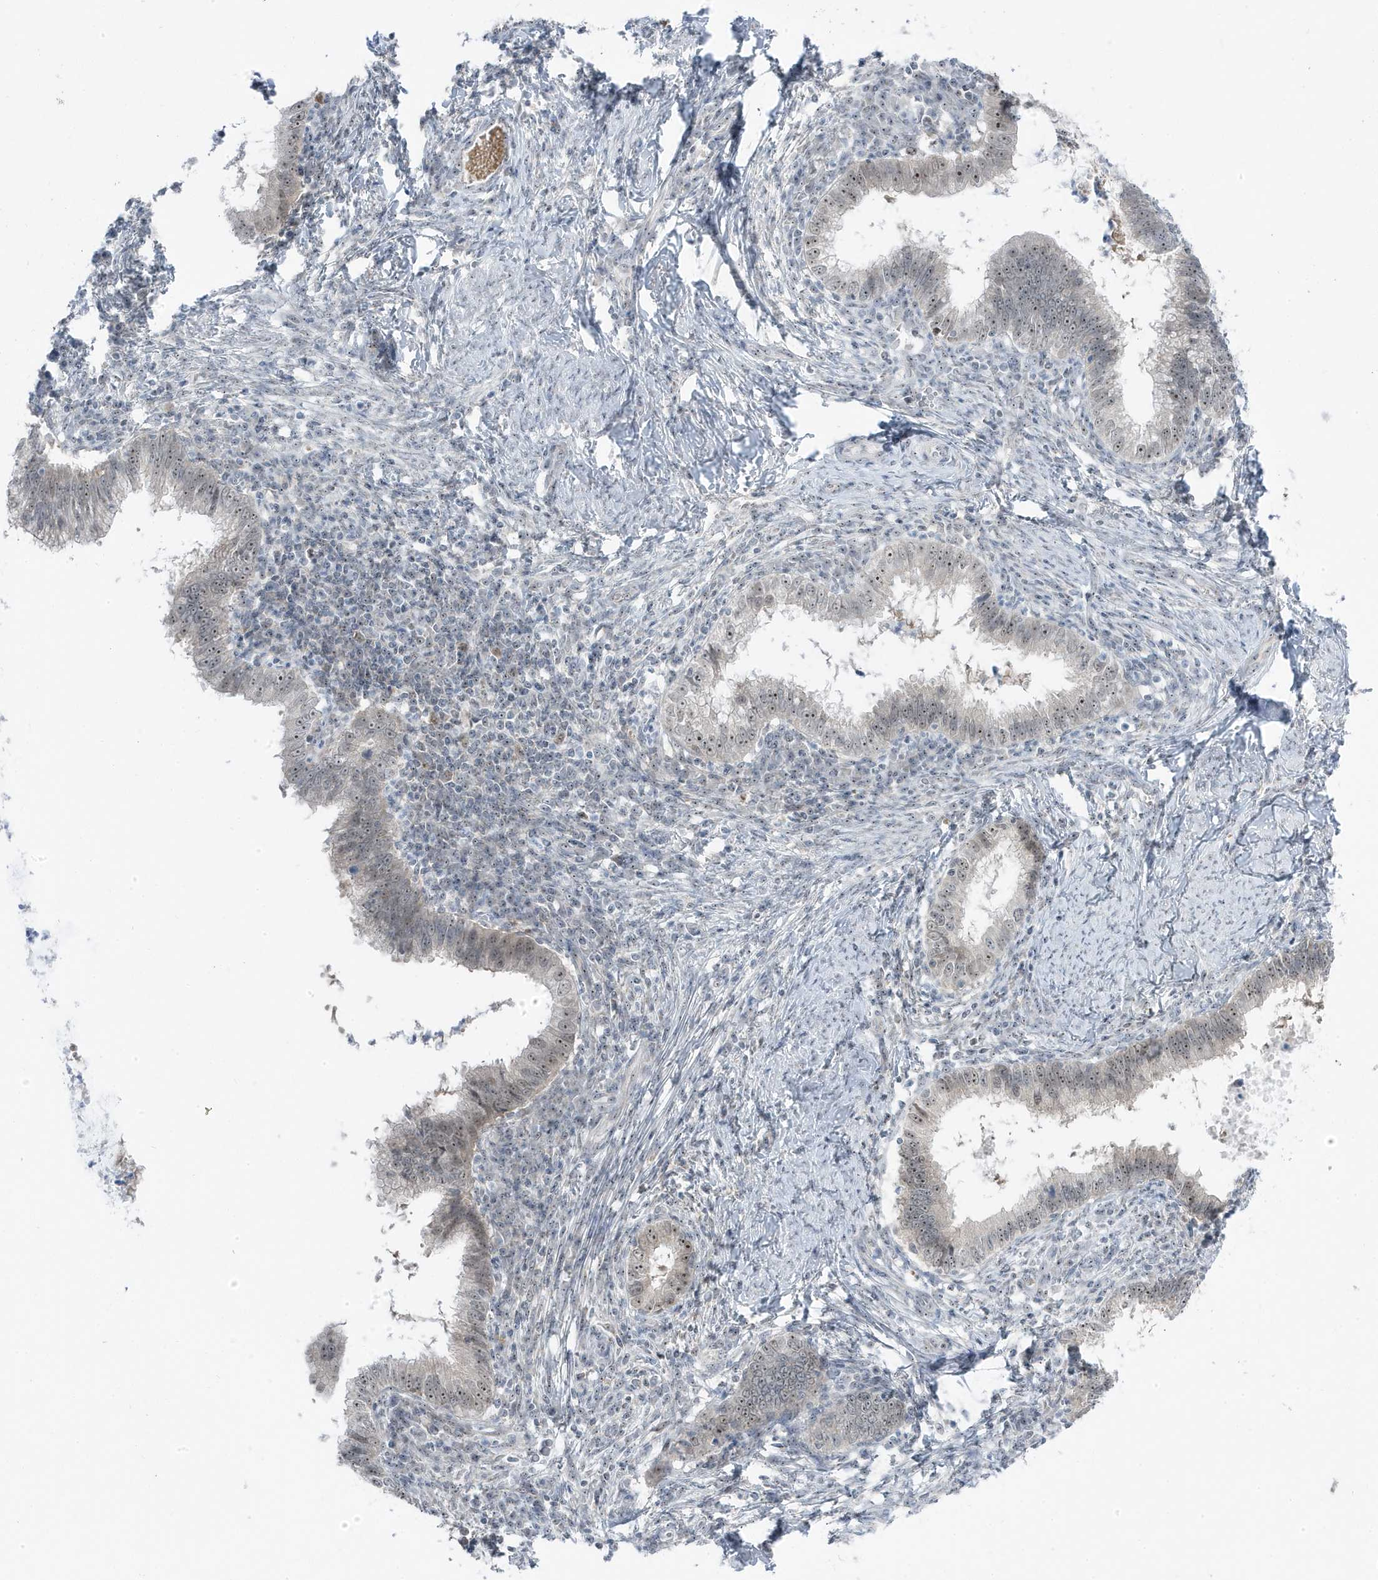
{"staining": {"intensity": "moderate", "quantity": "25%-75%", "location": "nuclear"}, "tissue": "cervical cancer", "cell_type": "Tumor cells", "image_type": "cancer", "snomed": [{"axis": "morphology", "description": "Adenocarcinoma, NOS"}, {"axis": "topography", "description": "Cervix"}], "caption": "Immunohistochemistry of cervical adenocarcinoma shows medium levels of moderate nuclear expression in approximately 25%-75% of tumor cells.", "gene": "TSEN15", "patient": {"sex": "female", "age": 36}}